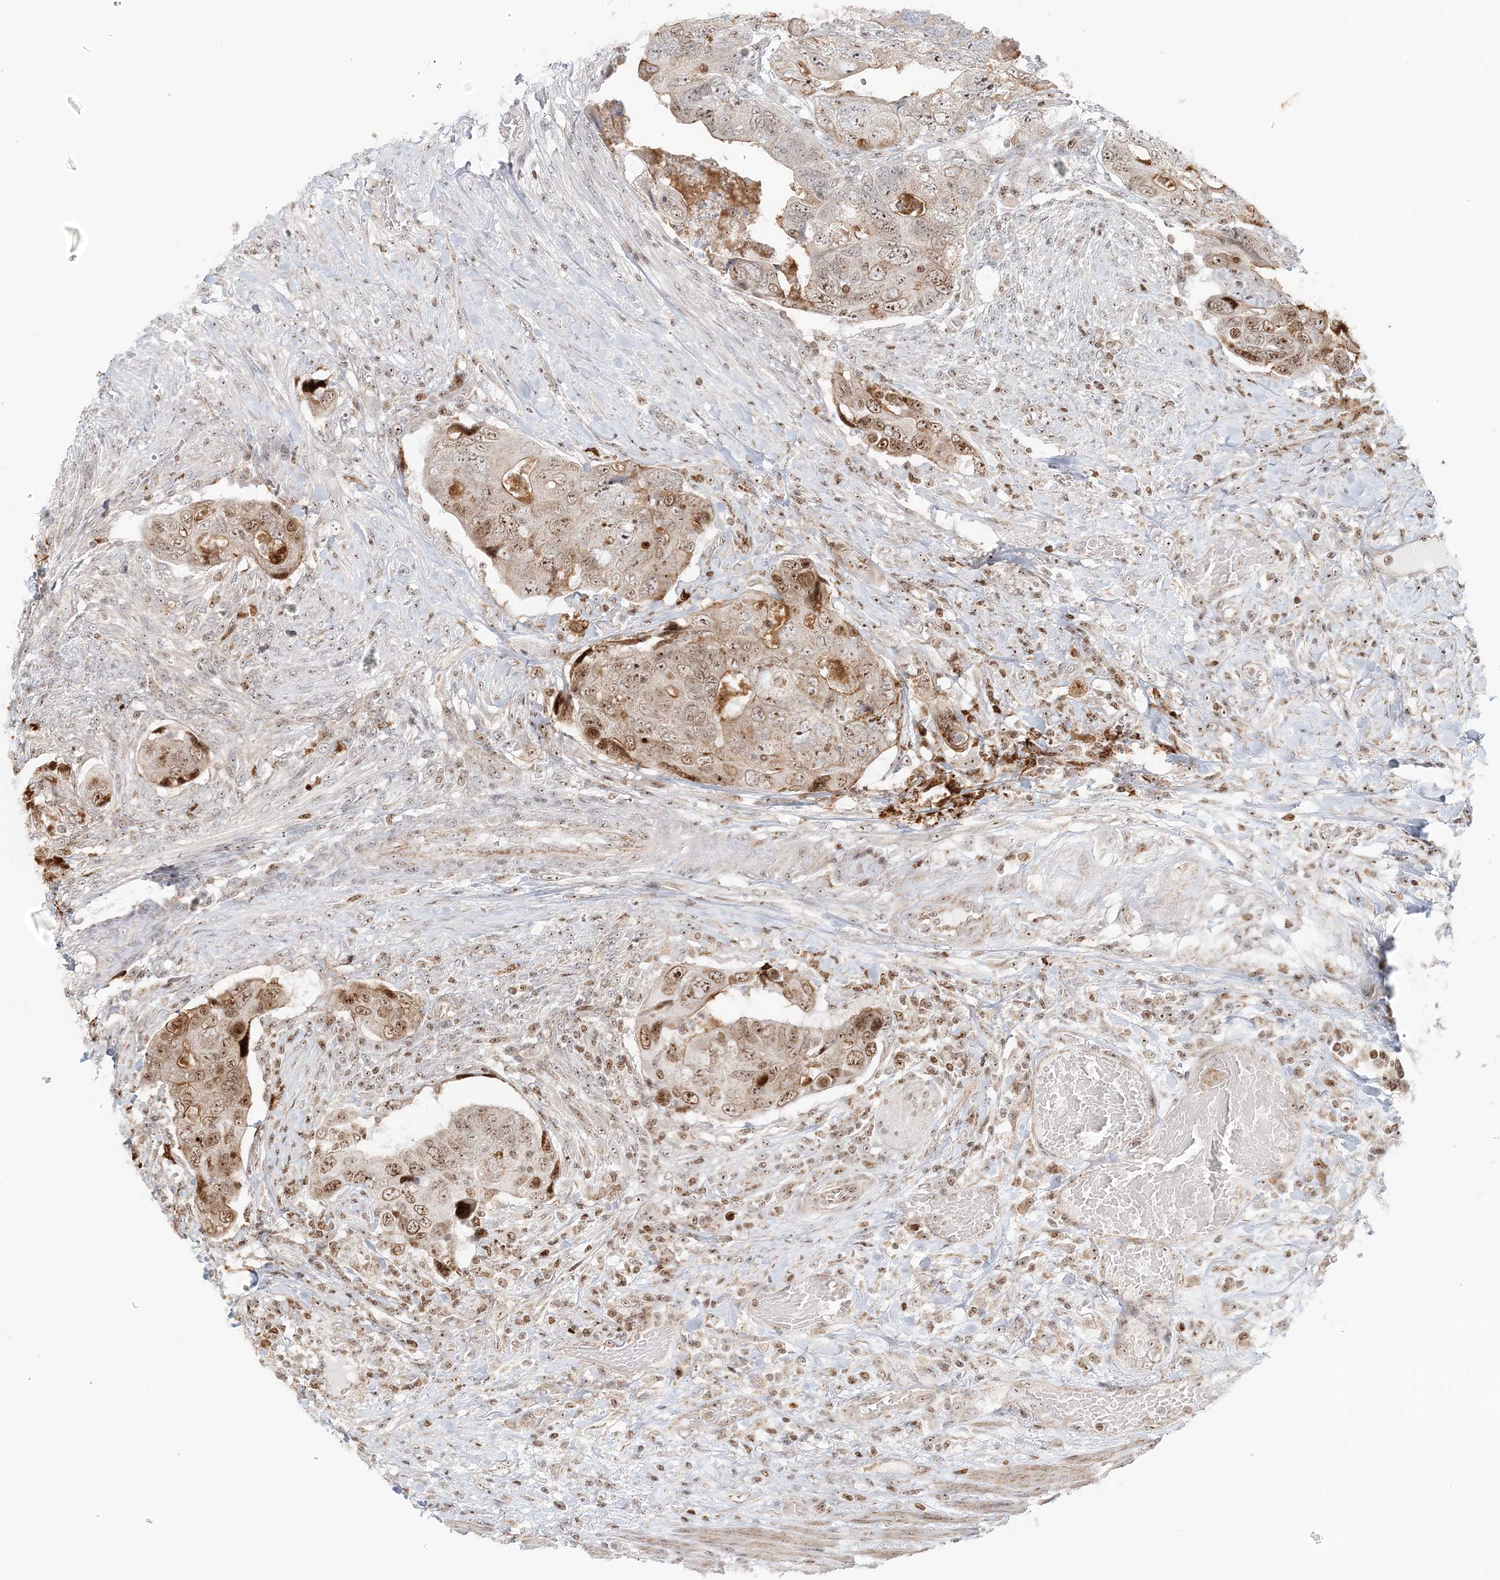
{"staining": {"intensity": "moderate", "quantity": ">75%", "location": "nuclear"}, "tissue": "colorectal cancer", "cell_type": "Tumor cells", "image_type": "cancer", "snomed": [{"axis": "morphology", "description": "Adenocarcinoma, NOS"}, {"axis": "topography", "description": "Rectum"}], "caption": "Immunohistochemical staining of human colorectal adenocarcinoma demonstrates medium levels of moderate nuclear protein expression in approximately >75% of tumor cells. (DAB (3,3'-diaminobenzidine) IHC, brown staining for protein, blue staining for nuclei).", "gene": "UBE2F", "patient": {"sex": "male", "age": 63}}